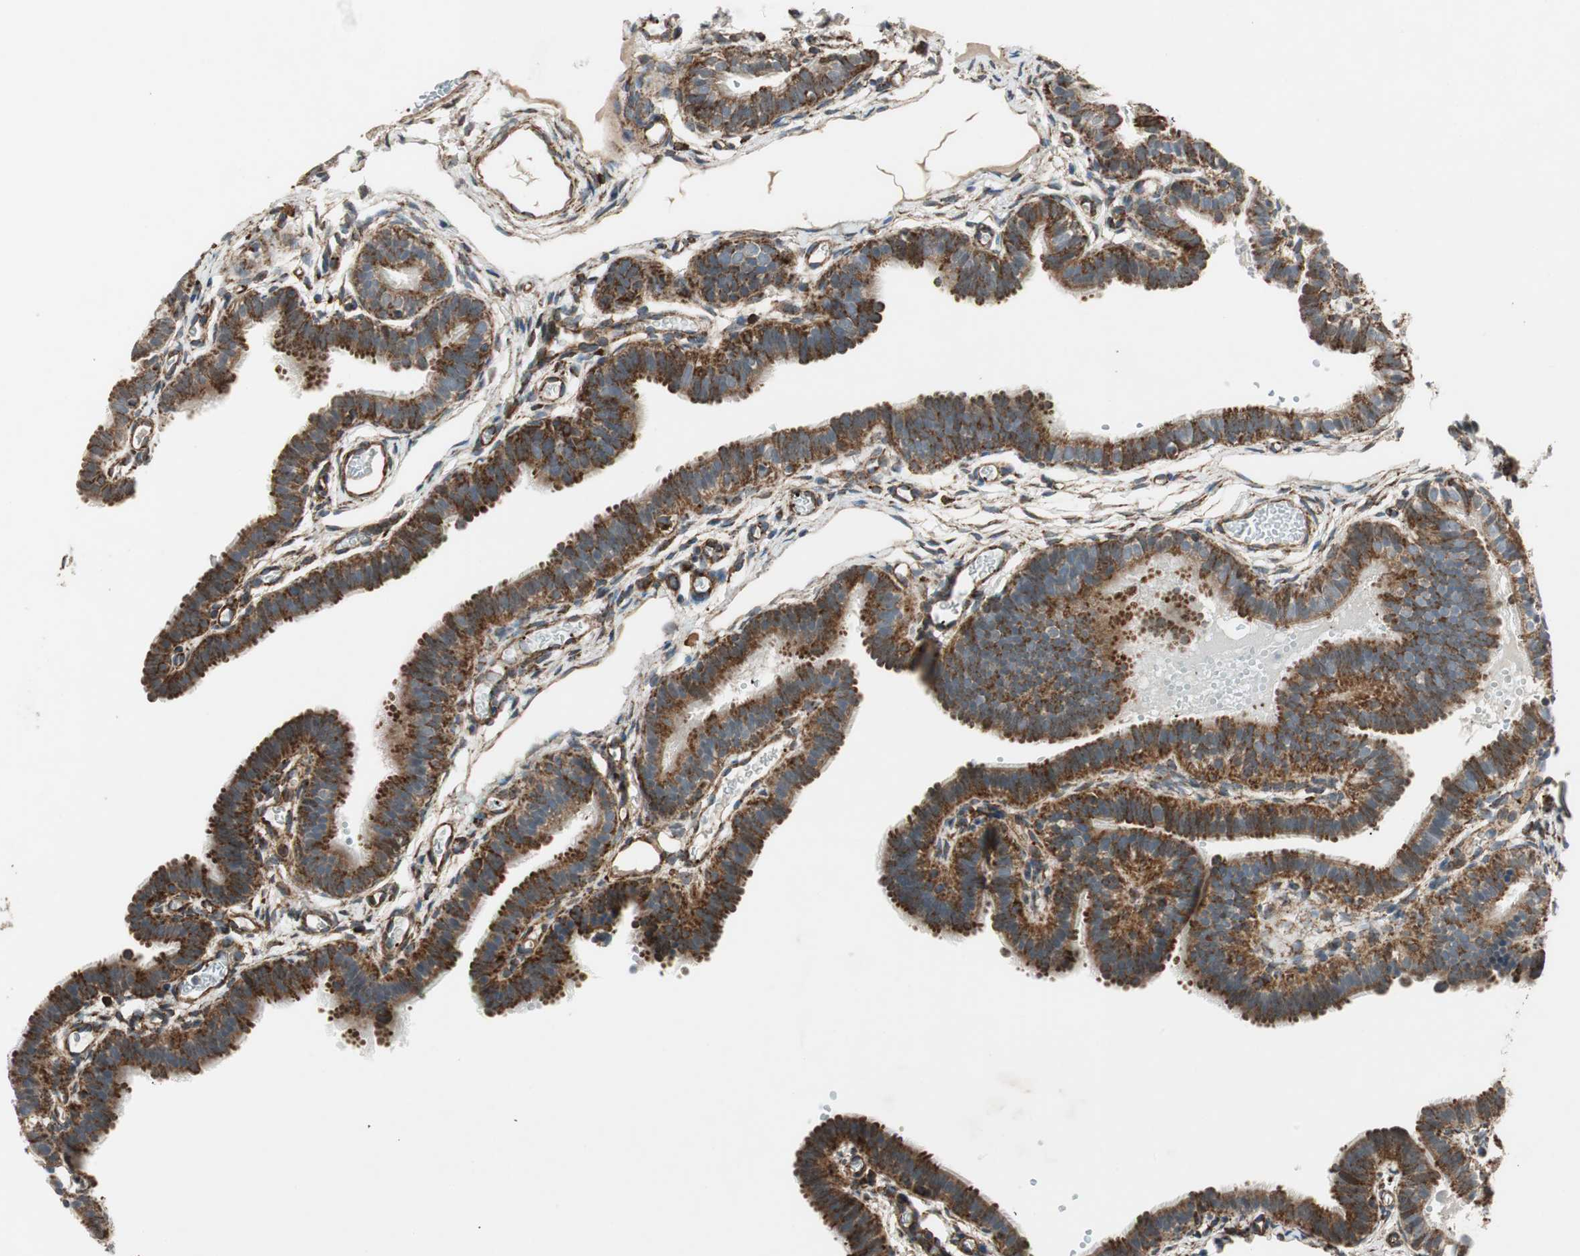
{"staining": {"intensity": "strong", "quantity": ">75%", "location": "cytoplasmic/membranous"}, "tissue": "fallopian tube", "cell_type": "Glandular cells", "image_type": "normal", "snomed": [{"axis": "morphology", "description": "Normal tissue, NOS"}, {"axis": "topography", "description": "Fallopian tube"}, {"axis": "topography", "description": "Placenta"}], "caption": "Glandular cells reveal strong cytoplasmic/membranous expression in about >75% of cells in benign fallopian tube. The protein is shown in brown color, while the nuclei are stained blue.", "gene": "AKAP1", "patient": {"sex": "female", "age": 34}}